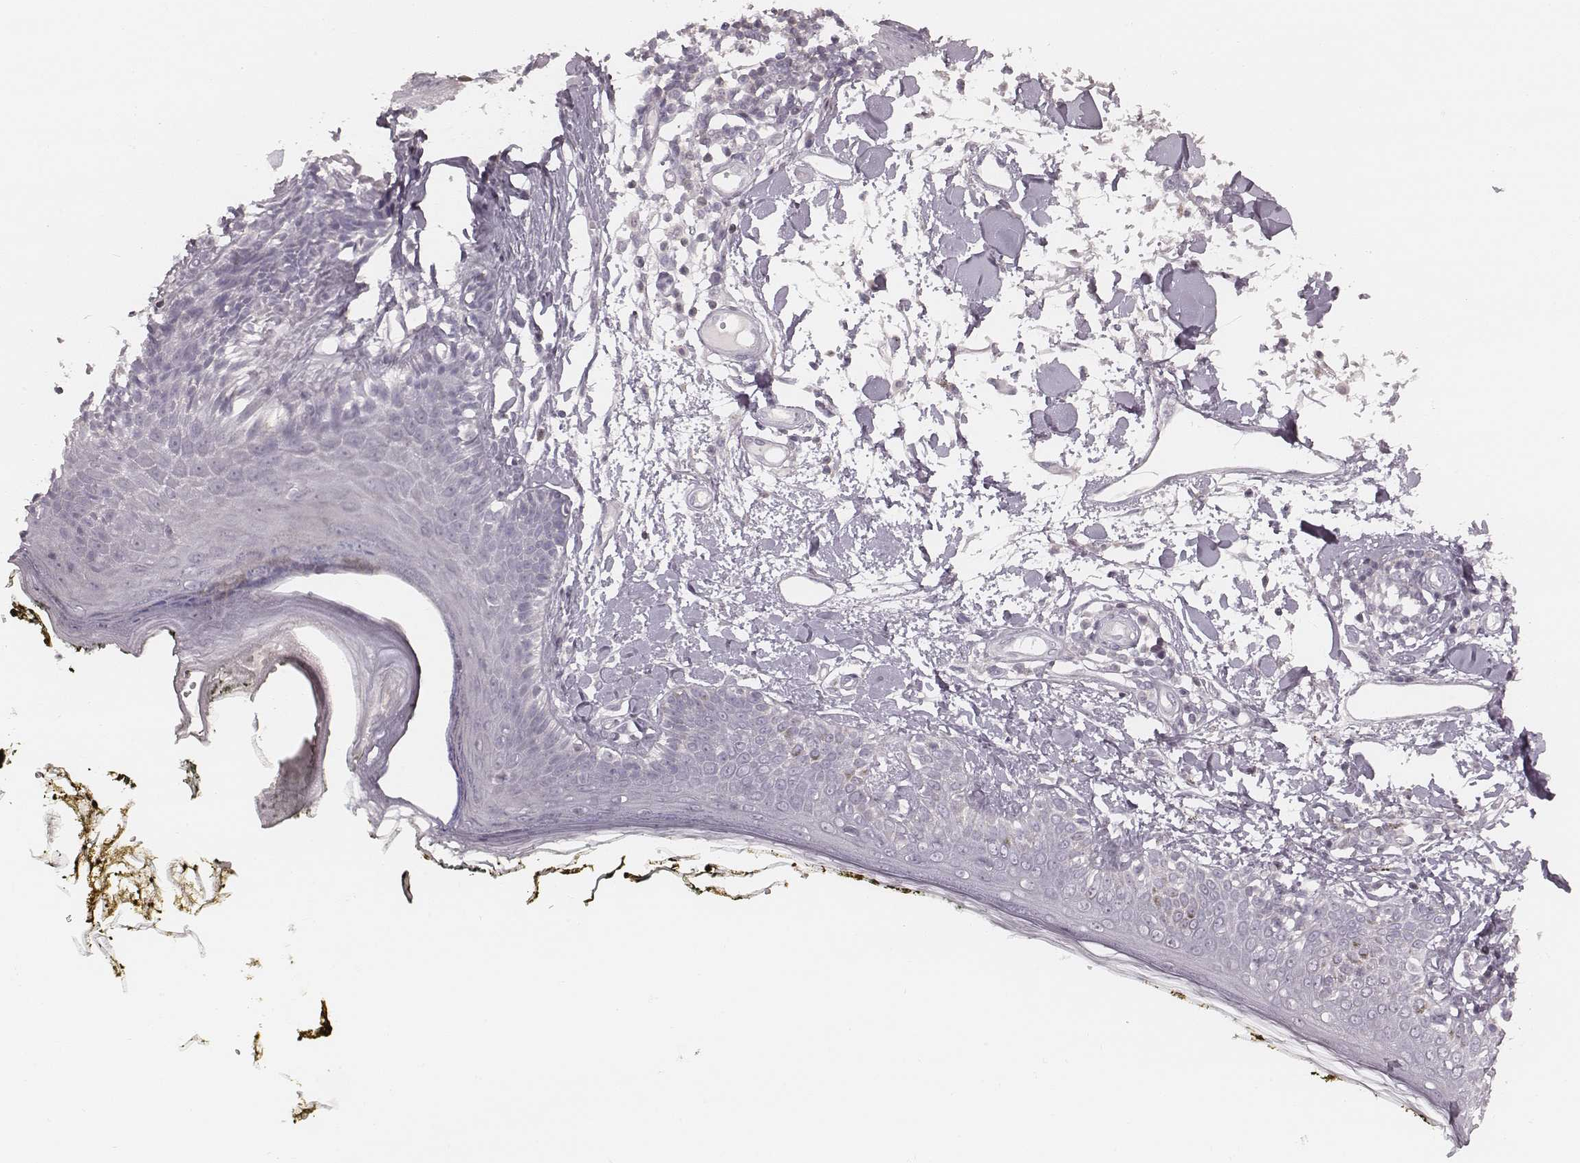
{"staining": {"intensity": "negative", "quantity": "none", "location": "none"}, "tissue": "skin", "cell_type": "Fibroblasts", "image_type": "normal", "snomed": [{"axis": "morphology", "description": "Normal tissue, NOS"}, {"axis": "topography", "description": "Skin"}], "caption": "This is a histopathology image of immunohistochemistry staining of unremarkable skin, which shows no staining in fibroblasts. Brightfield microscopy of immunohistochemistry stained with DAB (brown) and hematoxylin (blue), captured at high magnification.", "gene": "S100Z", "patient": {"sex": "male", "age": 76}}